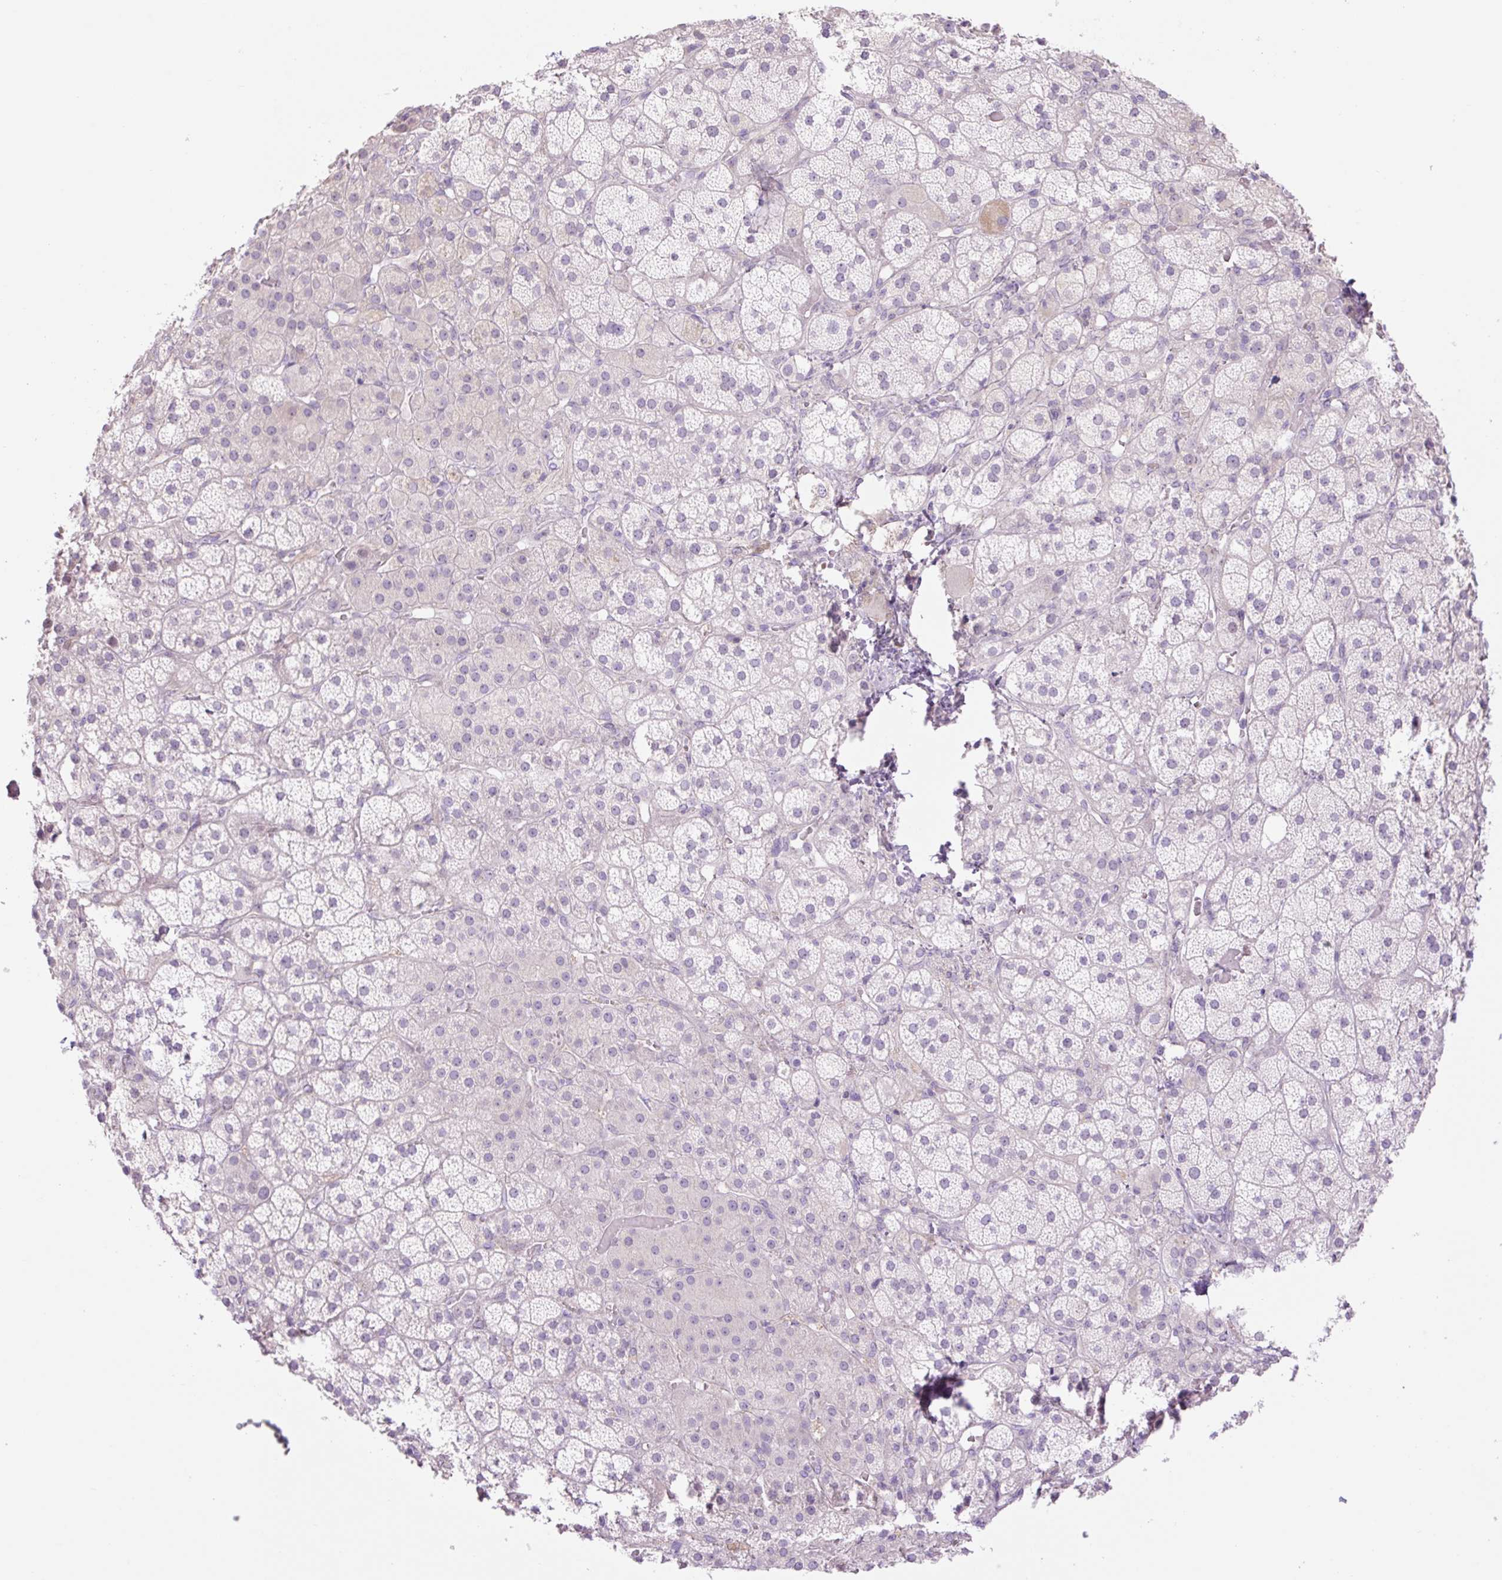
{"staining": {"intensity": "negative", "quantity": "none", "location": "none"}, "tissue": "adrenal gland", "cell_type": "Glandular cells", "image_type": "normal", "snomed": [{"axis": "morphology", "description": "Normal tissue, NOS"}, {"axis": "topography", "description": "Adrenal gland"}], "caption": "Immunohistochemical staining of benign adrenal gland displays no significant expression in glandular cells.", "gene": "GRID2", "patient": {"sex": "male", "age": 57}}